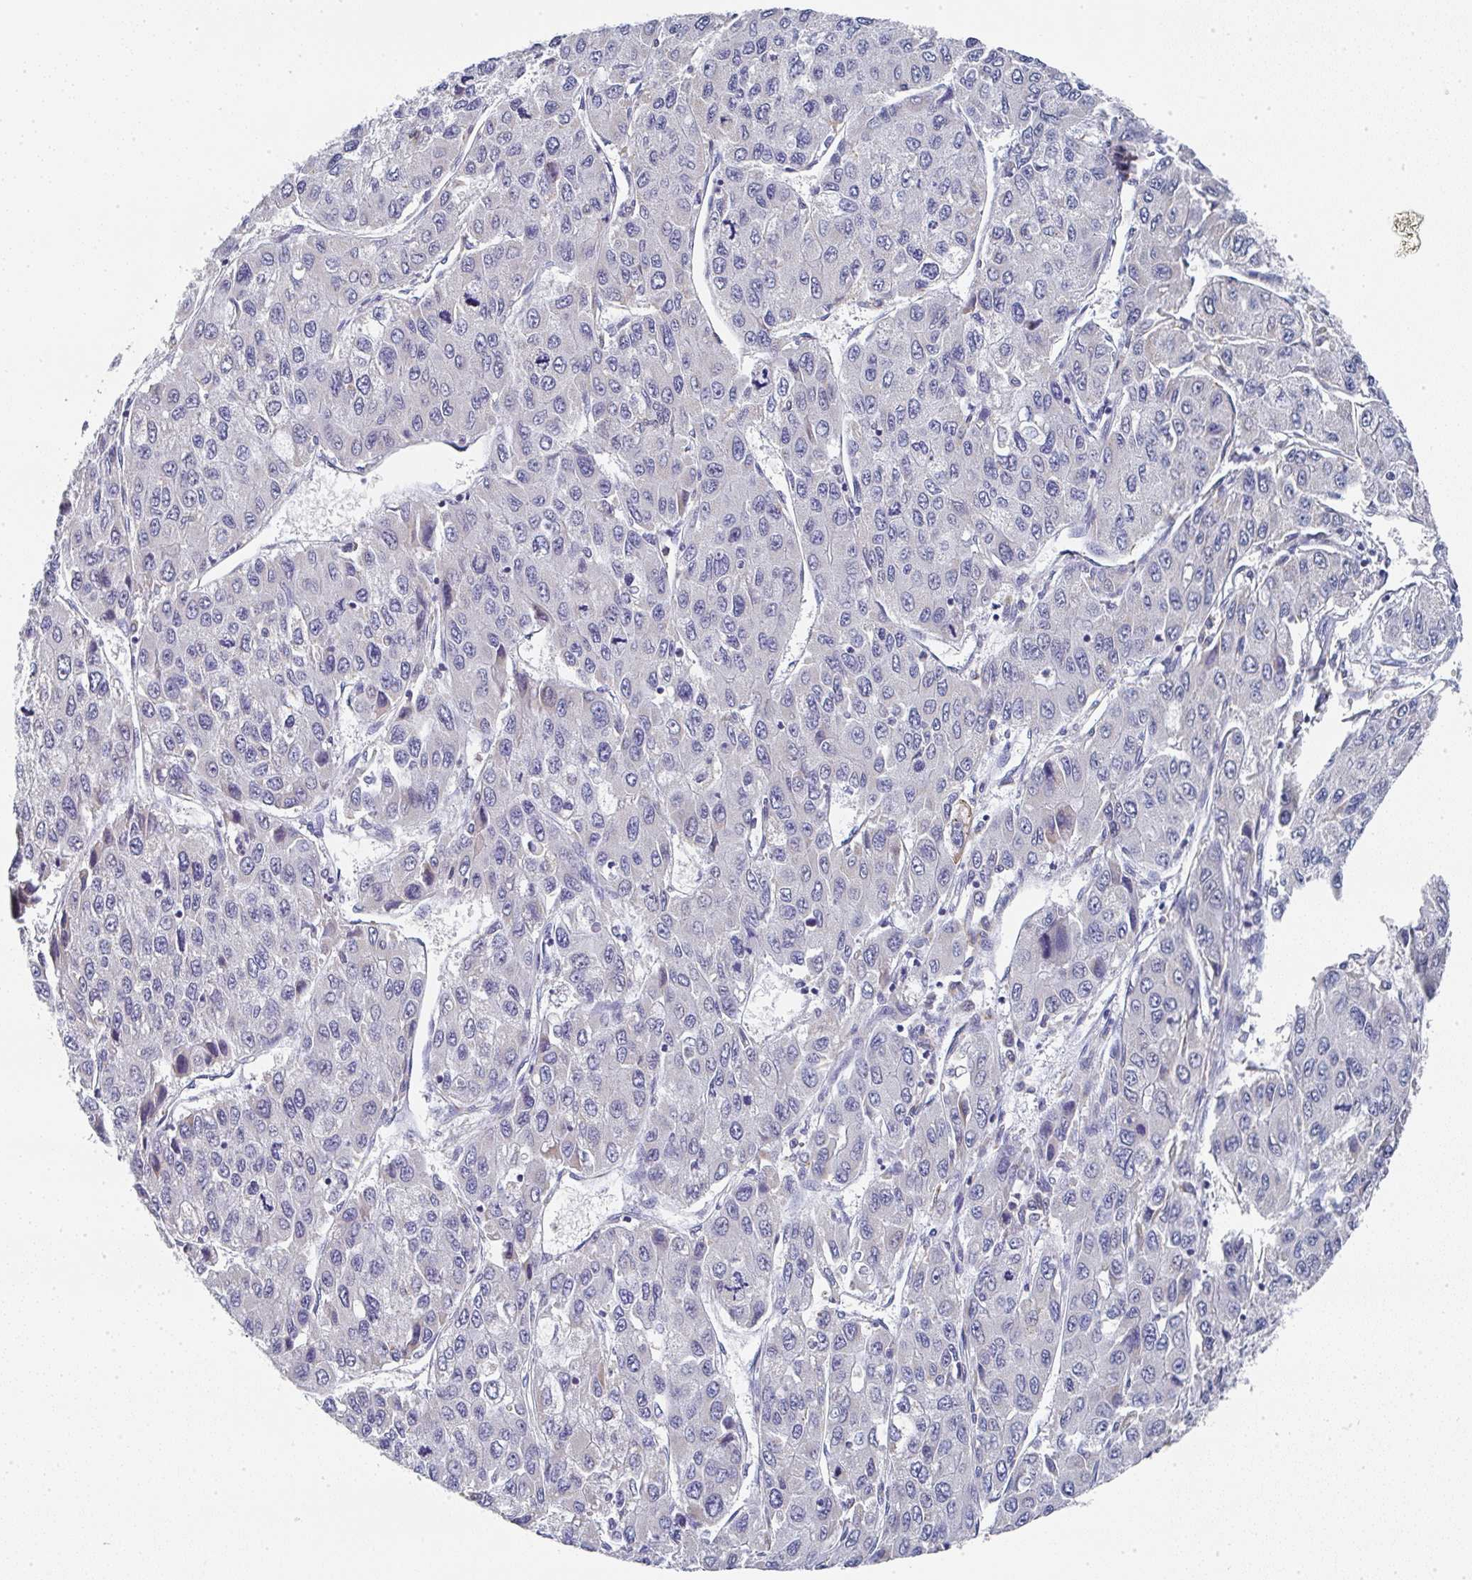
{"staining": {"intensity": "negative", "quantity": "none", "location": "none"}, "tissue": "liver cancer", "cell_type": "Tumor cells", "image_type": "cancer", "snomed": [{"axis": "morphology", "description": "Carcinoma, Hepatocellular, NOS"}, {"axis": "topography", "description": "Liver"}], "caption": "A high-resolution photomicrograph shows immunohistochemistry staining of hepatocellular carcinoma (liver), which demonstrates no significant positivity in tumor cells. Nuclei are stained in blue.", "gene": "NCF1", "patient": {"sex": "female", "age": 66}}